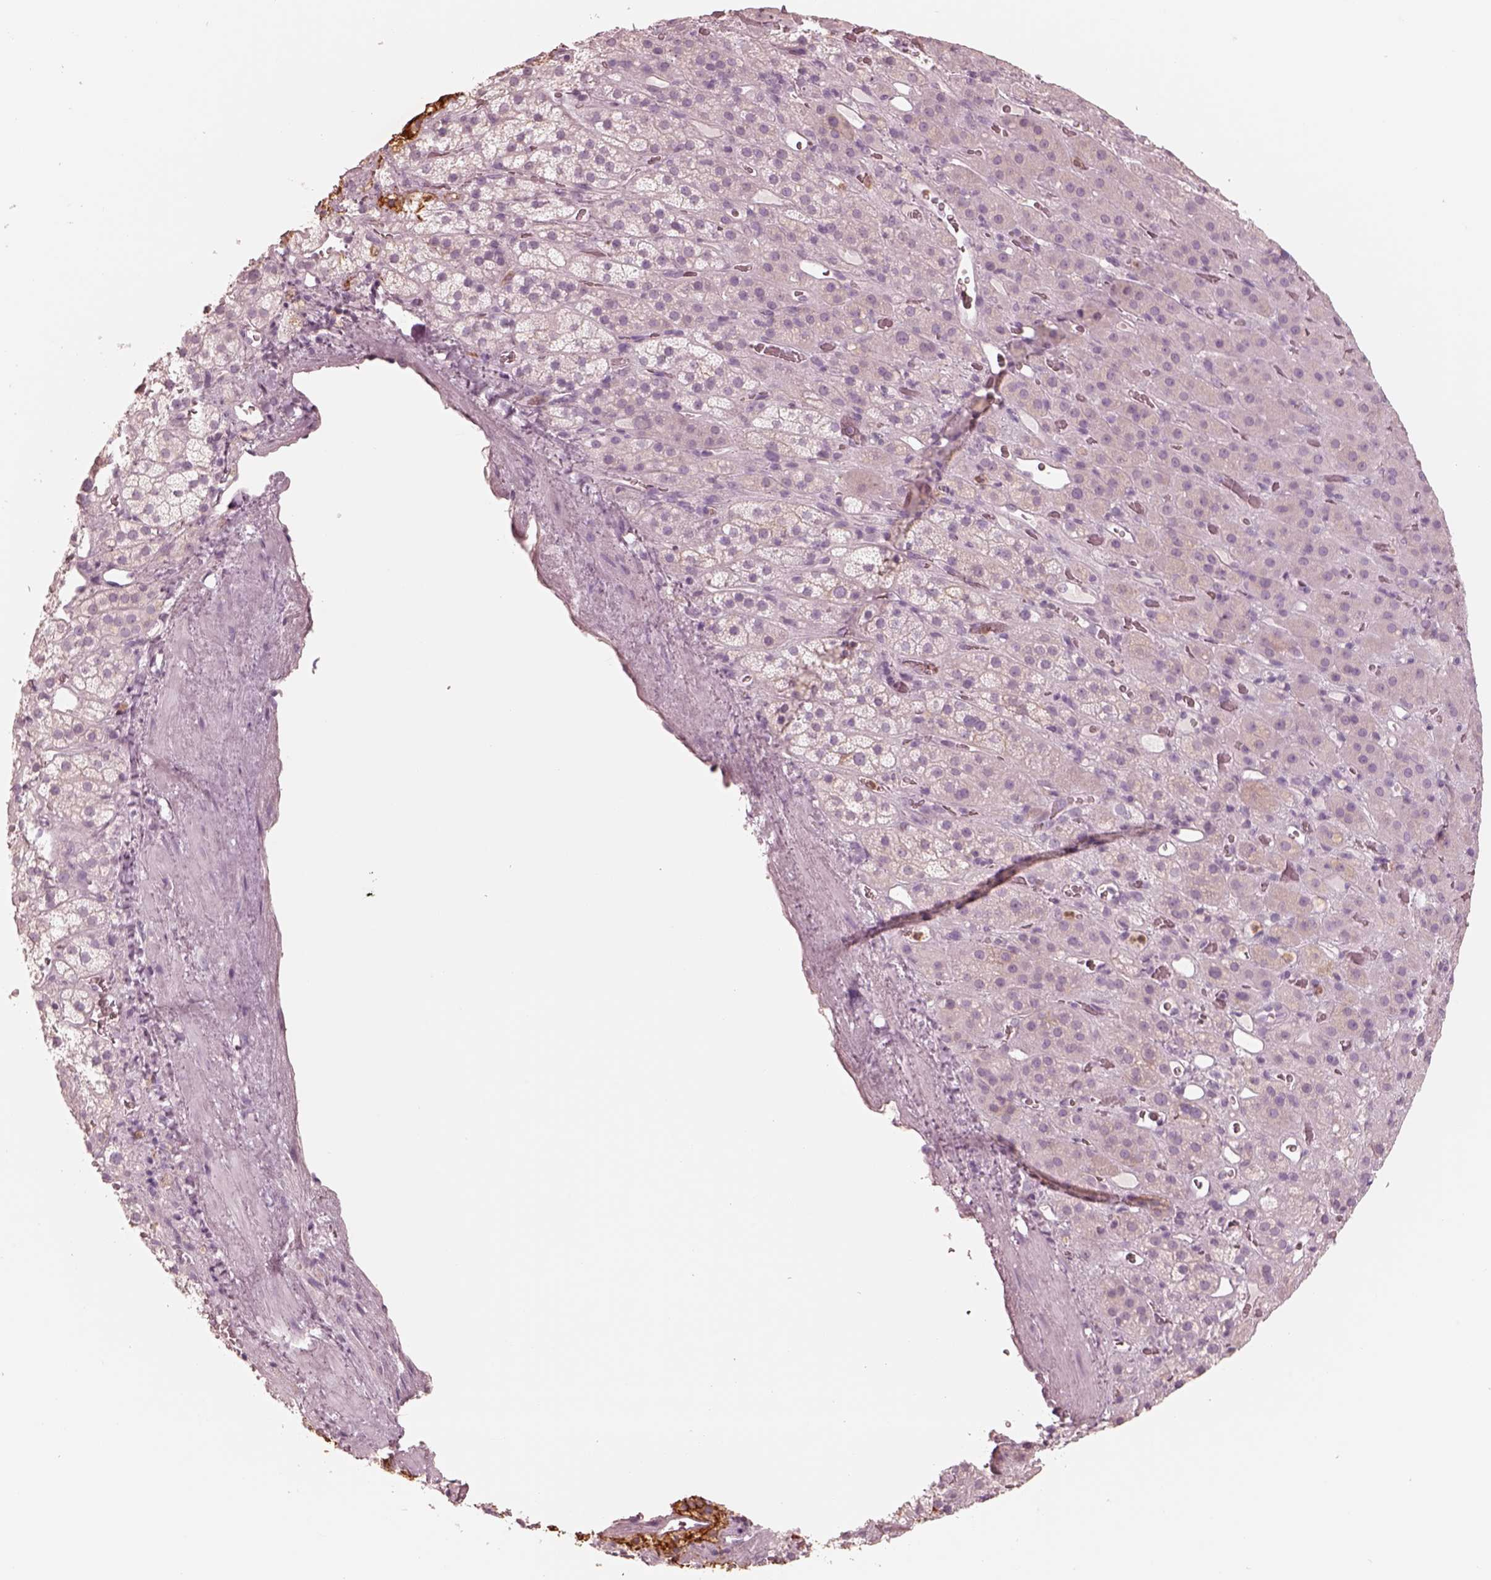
{"staining": {"intensity": "strong", "quantity": "<25%", "location": "cytoplasmic/membranous"}, "tissue": "adrenal gland", "cell_type": "Glandular cells", "image_type": "normal", "snomed": [{"axis": "morphology", "description": "Normal tissue, NOS"}, {"axis": "topography", "description": "Adrenal gland"}], "caption": "Protein positivity by immunohistochemistry exhibits strong cytoplasmic/membranous positivity in approximately <25% of glandular cells in unremarkable adrenal gland.", "gene": "GPRIN1", "patient": {"sex": "male", "age": 57}}